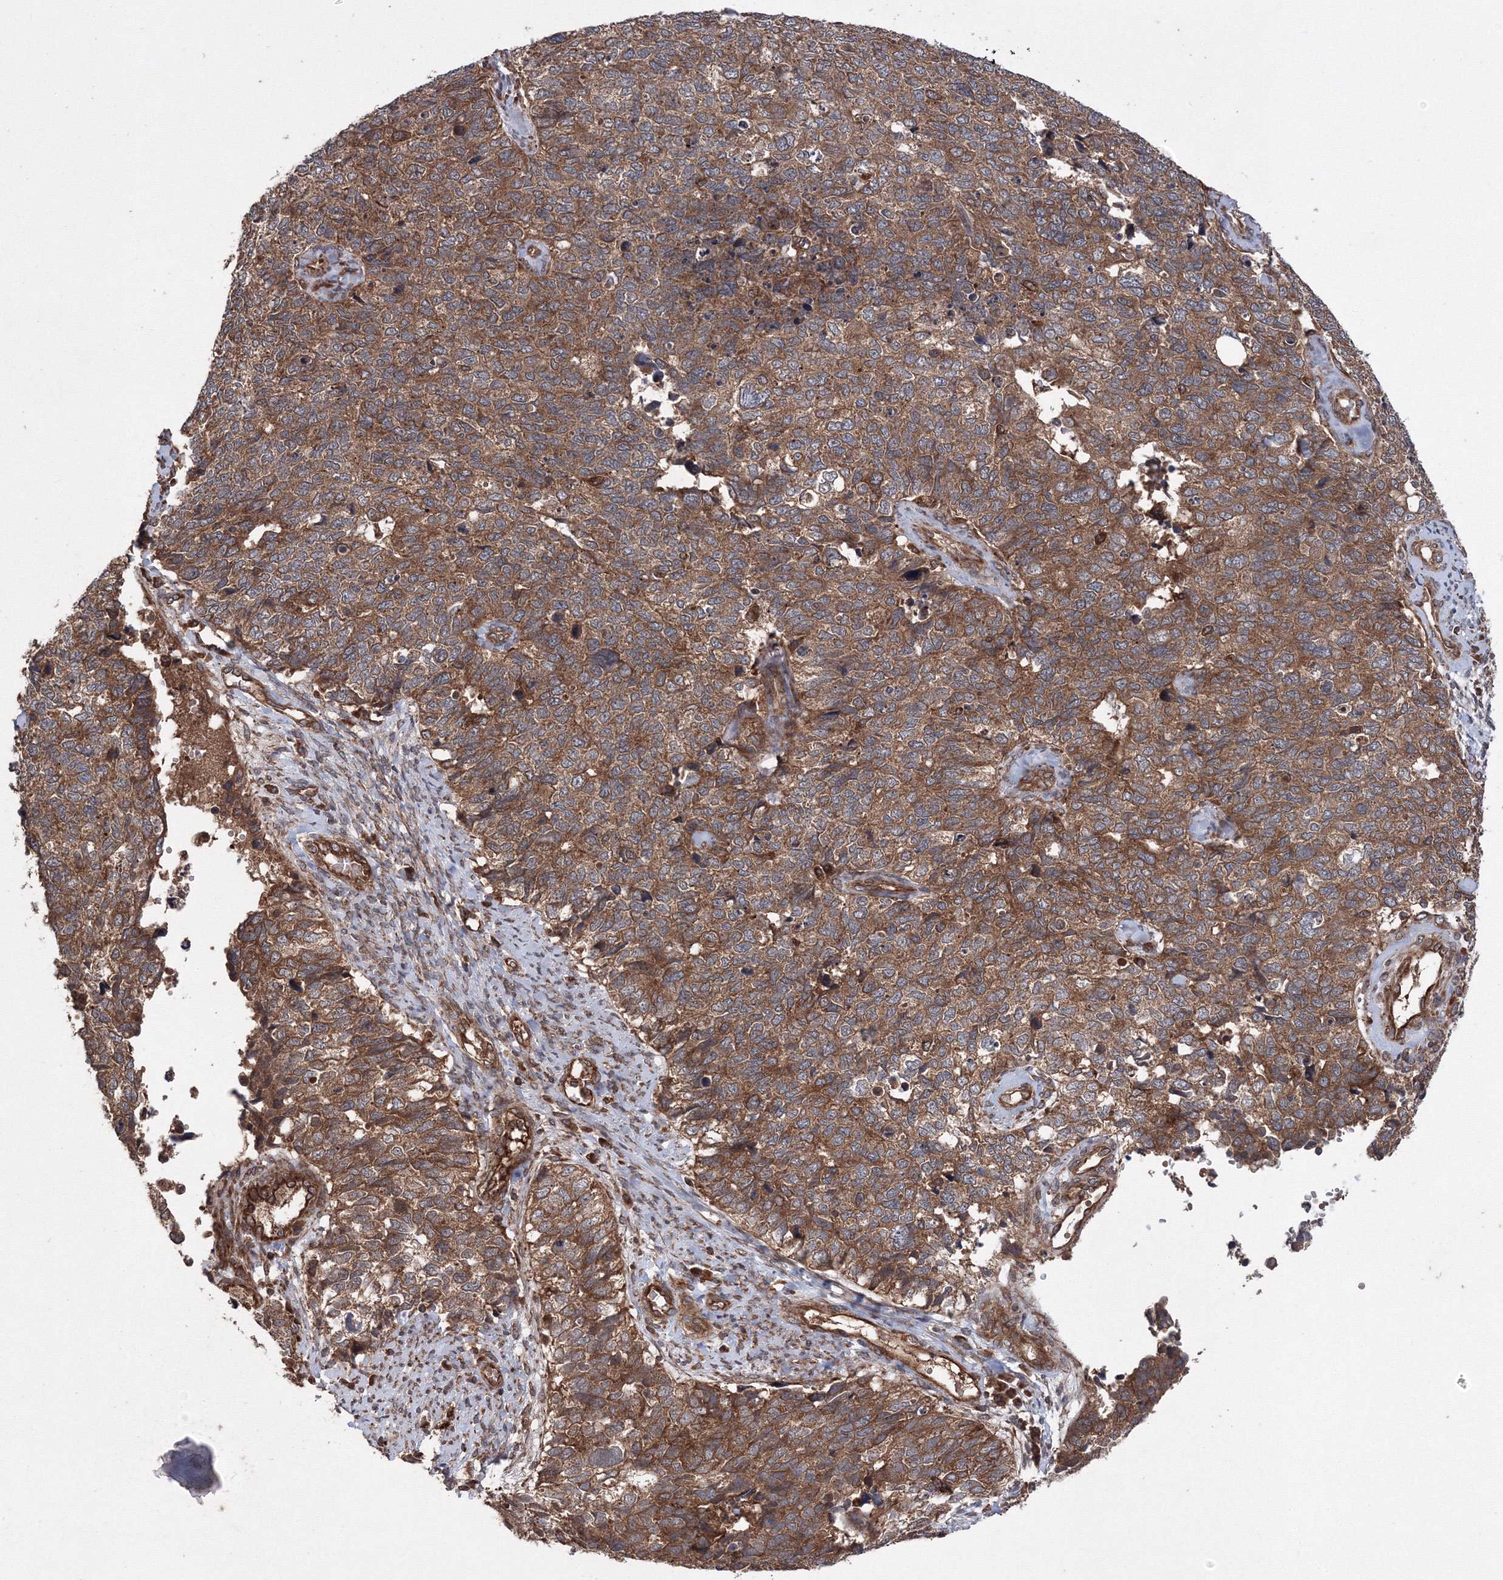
{"staining": {"intensity": "moderate", "quantity": ">75%", "location": "cytoplasmic/membranous"}, "tissue": "cervical cancer", "cell_type": "Tumor cells", "image_type": "cancer", "snomed": [{"axis": "morphology", "description": "Squamous cell carcinoma, NOS"}, {"axis": "topography", "description": "Cervix"}], "caption": "A histopathology image of squamous cell carcinoma (cervical) stained for a protein demonstrates moderate cytoplasmic/membranous brown staining in tumor cells. Nuclei are stained in blue.", "gene": "ATG3", "patient": {"sex": "female", "age": 63}}